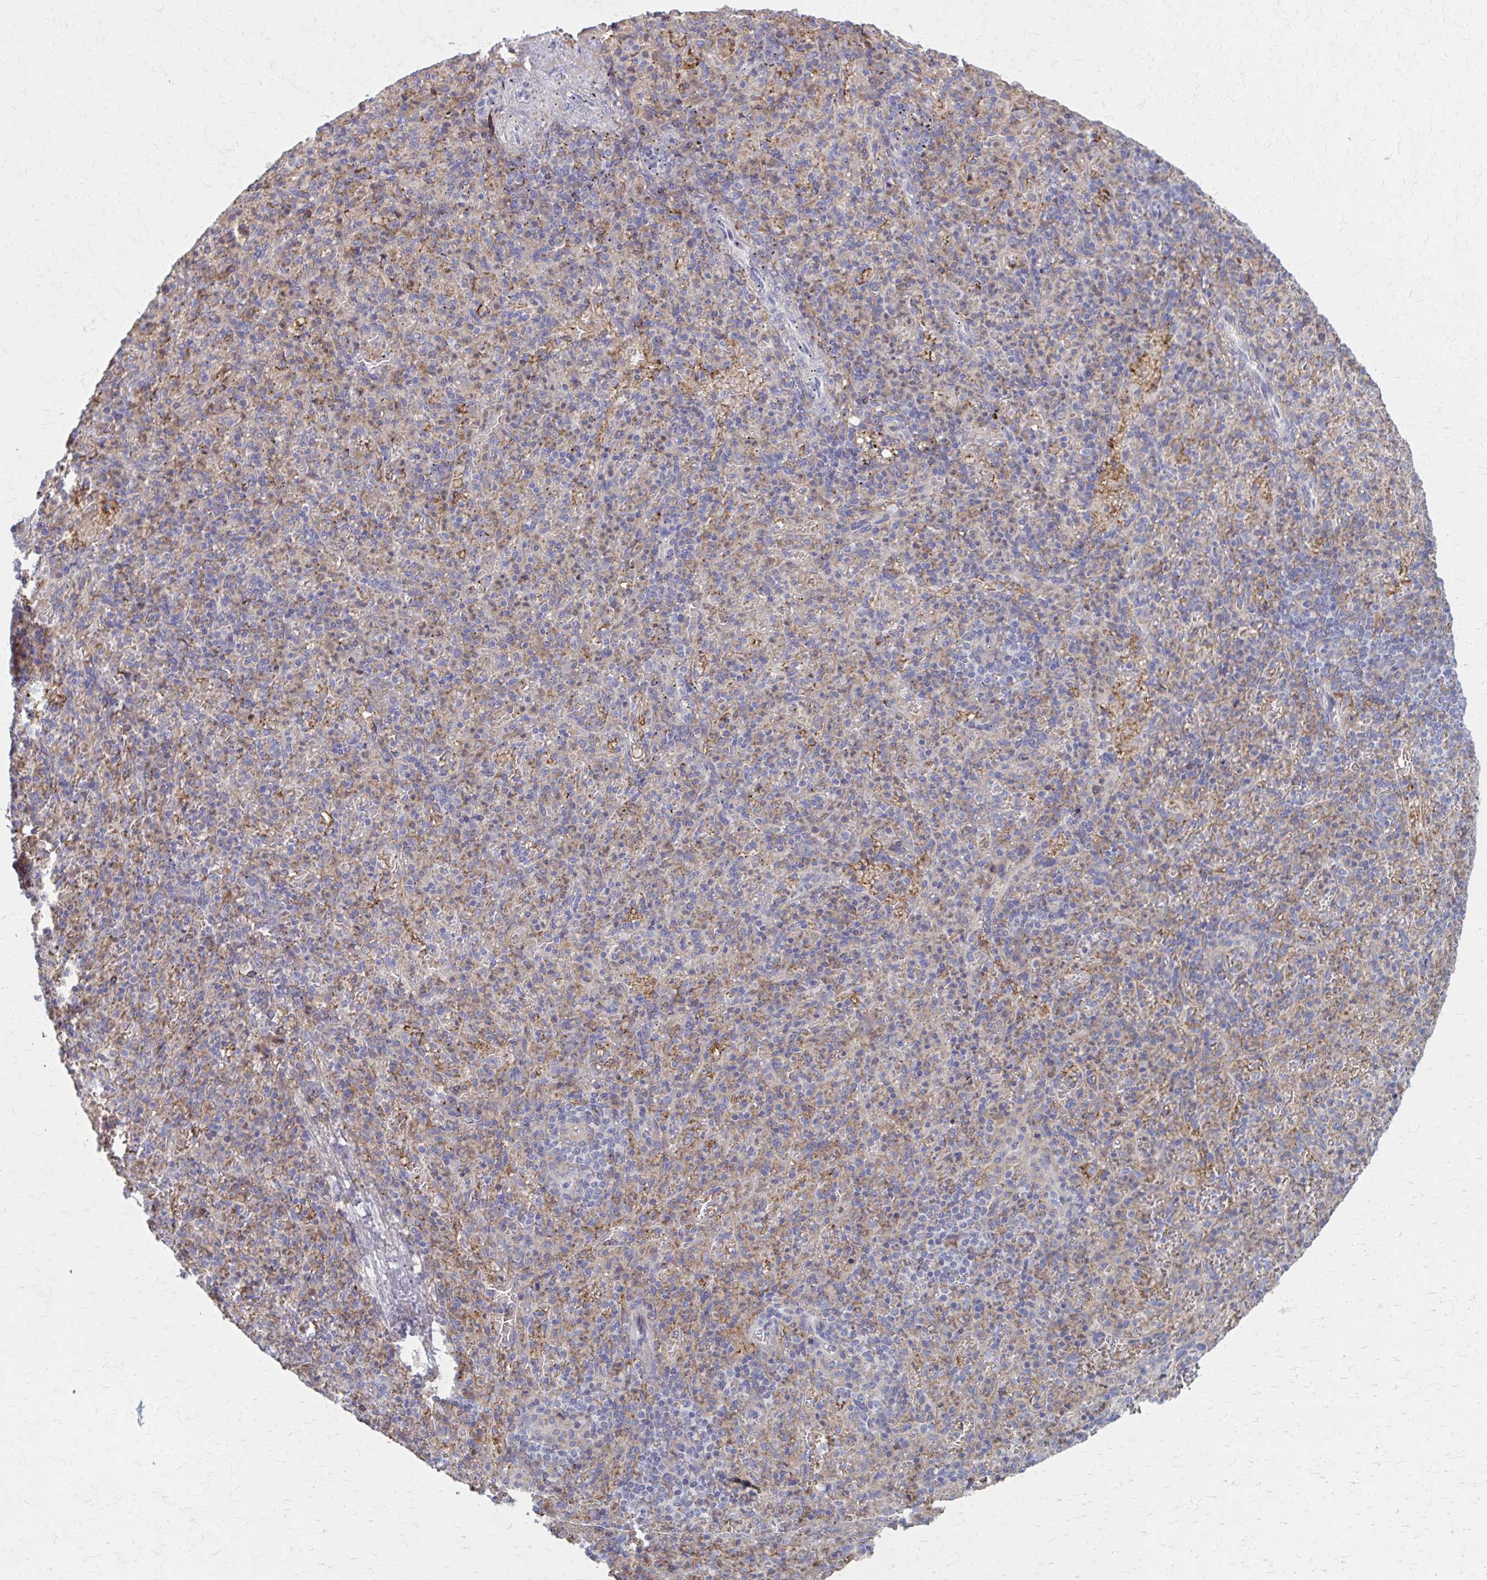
{"staining": {"intensity": "negative", "quantity": "none", "location": "none"}, "tissue": "spleen", "cell_type": "Cells in red pulp", "image_type": "normal", "snomed": [{"axis": "morphology", "description": "Normal tissue, NOS"}, {"axis": "topography", "description": "Spleen"}], "caption": "The histopathology image reveals no significant staining in cells in red pulp of spleen. (Immunohistochemistry (ihc), brightfield microscopy, high magnification).", "gene": "MMP14", "patient": {"sex": "female", "age": 74}}